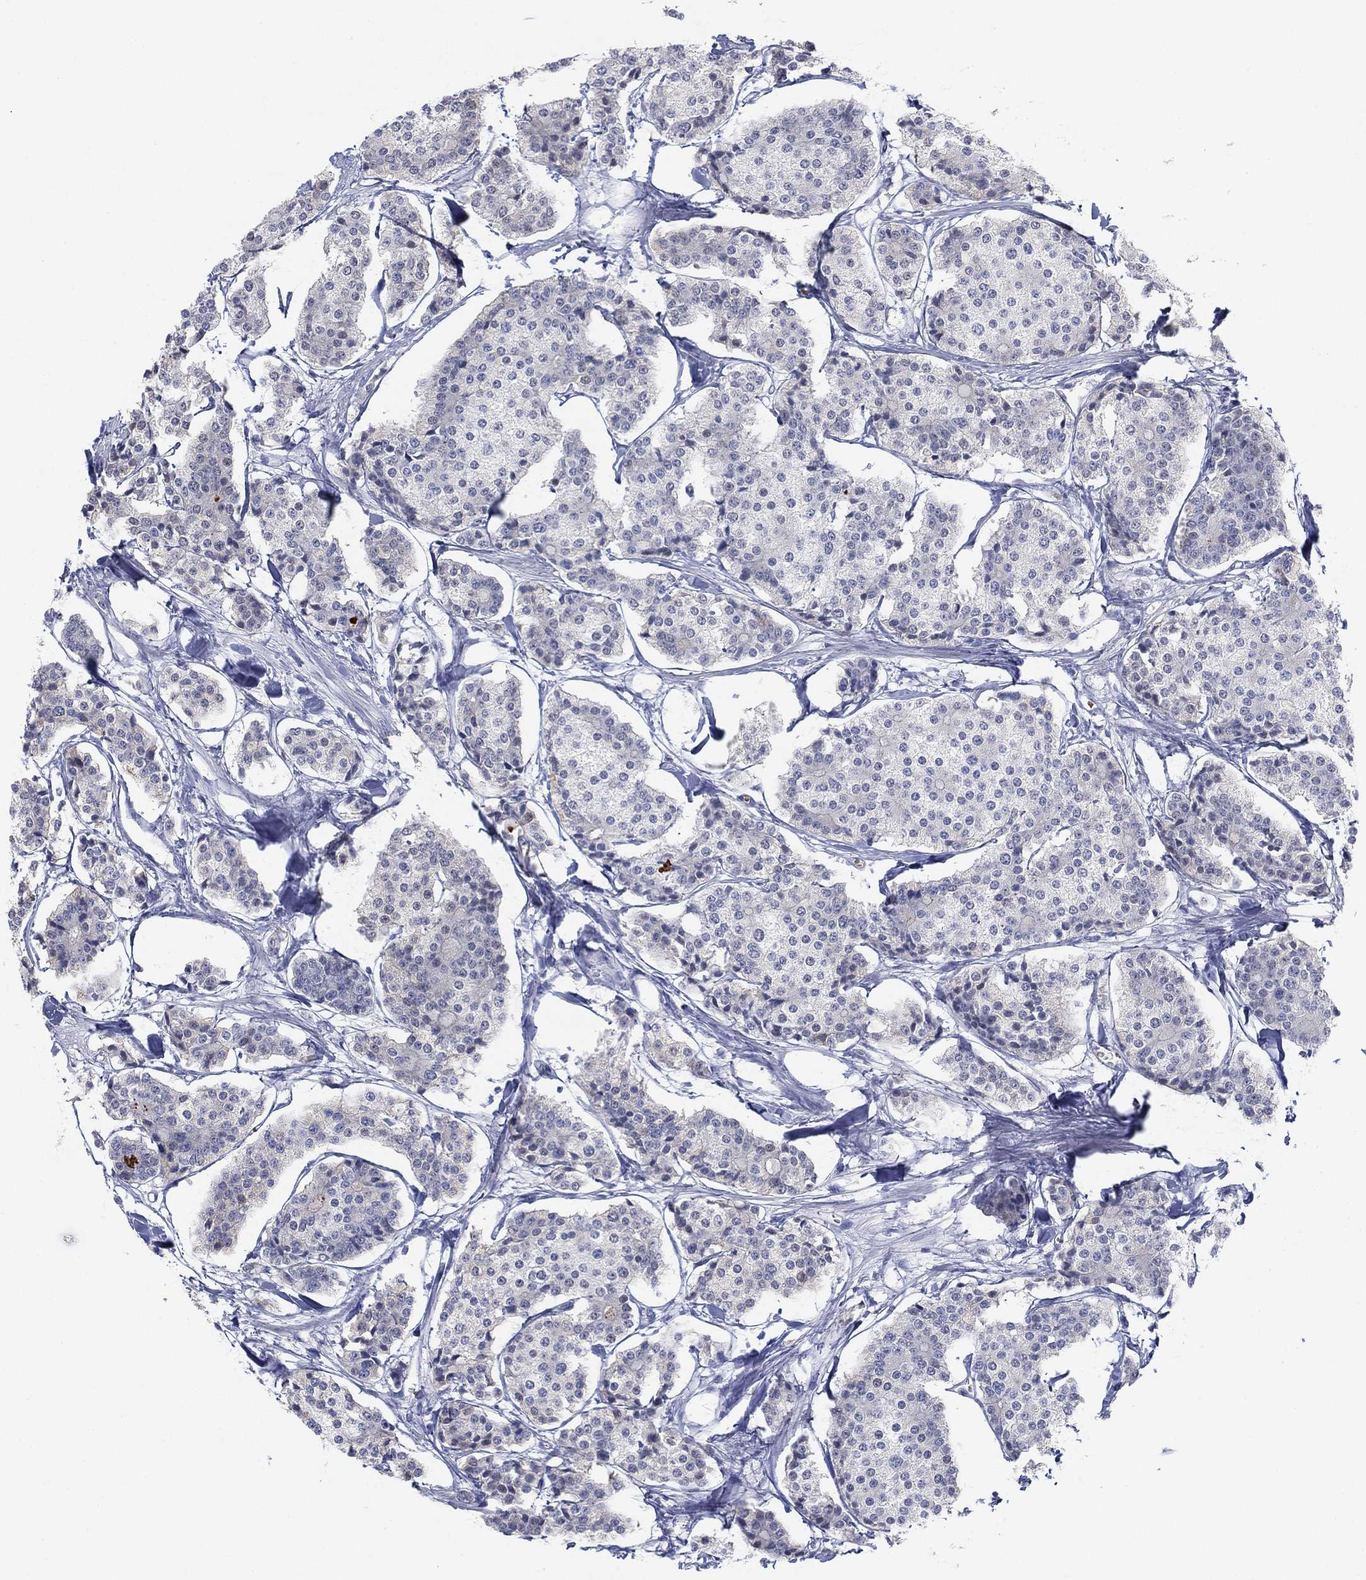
{"staining": {"intensity": "negative", "quantity": "none", "location": "none"}, "tissue": "carcinoid", "cell_type": "Tumor cells", "image_type": "cancer", "snomed": [{"axis": "morphology", "description": "Carcinoid, malignant, NOS"}, {"axis": "topography", "description": "Small intestine"}], "caption": "Immunohistochemical staining of human carcinoid reveals no significant expression in tumor cells. Brightfield microscopy of immunohistochemistry stained with DAB (brown) and hematoxylin (blue), captured at high magnification.", "gene": "GCNA", "patient": {"sex": "female", "age": 65}}